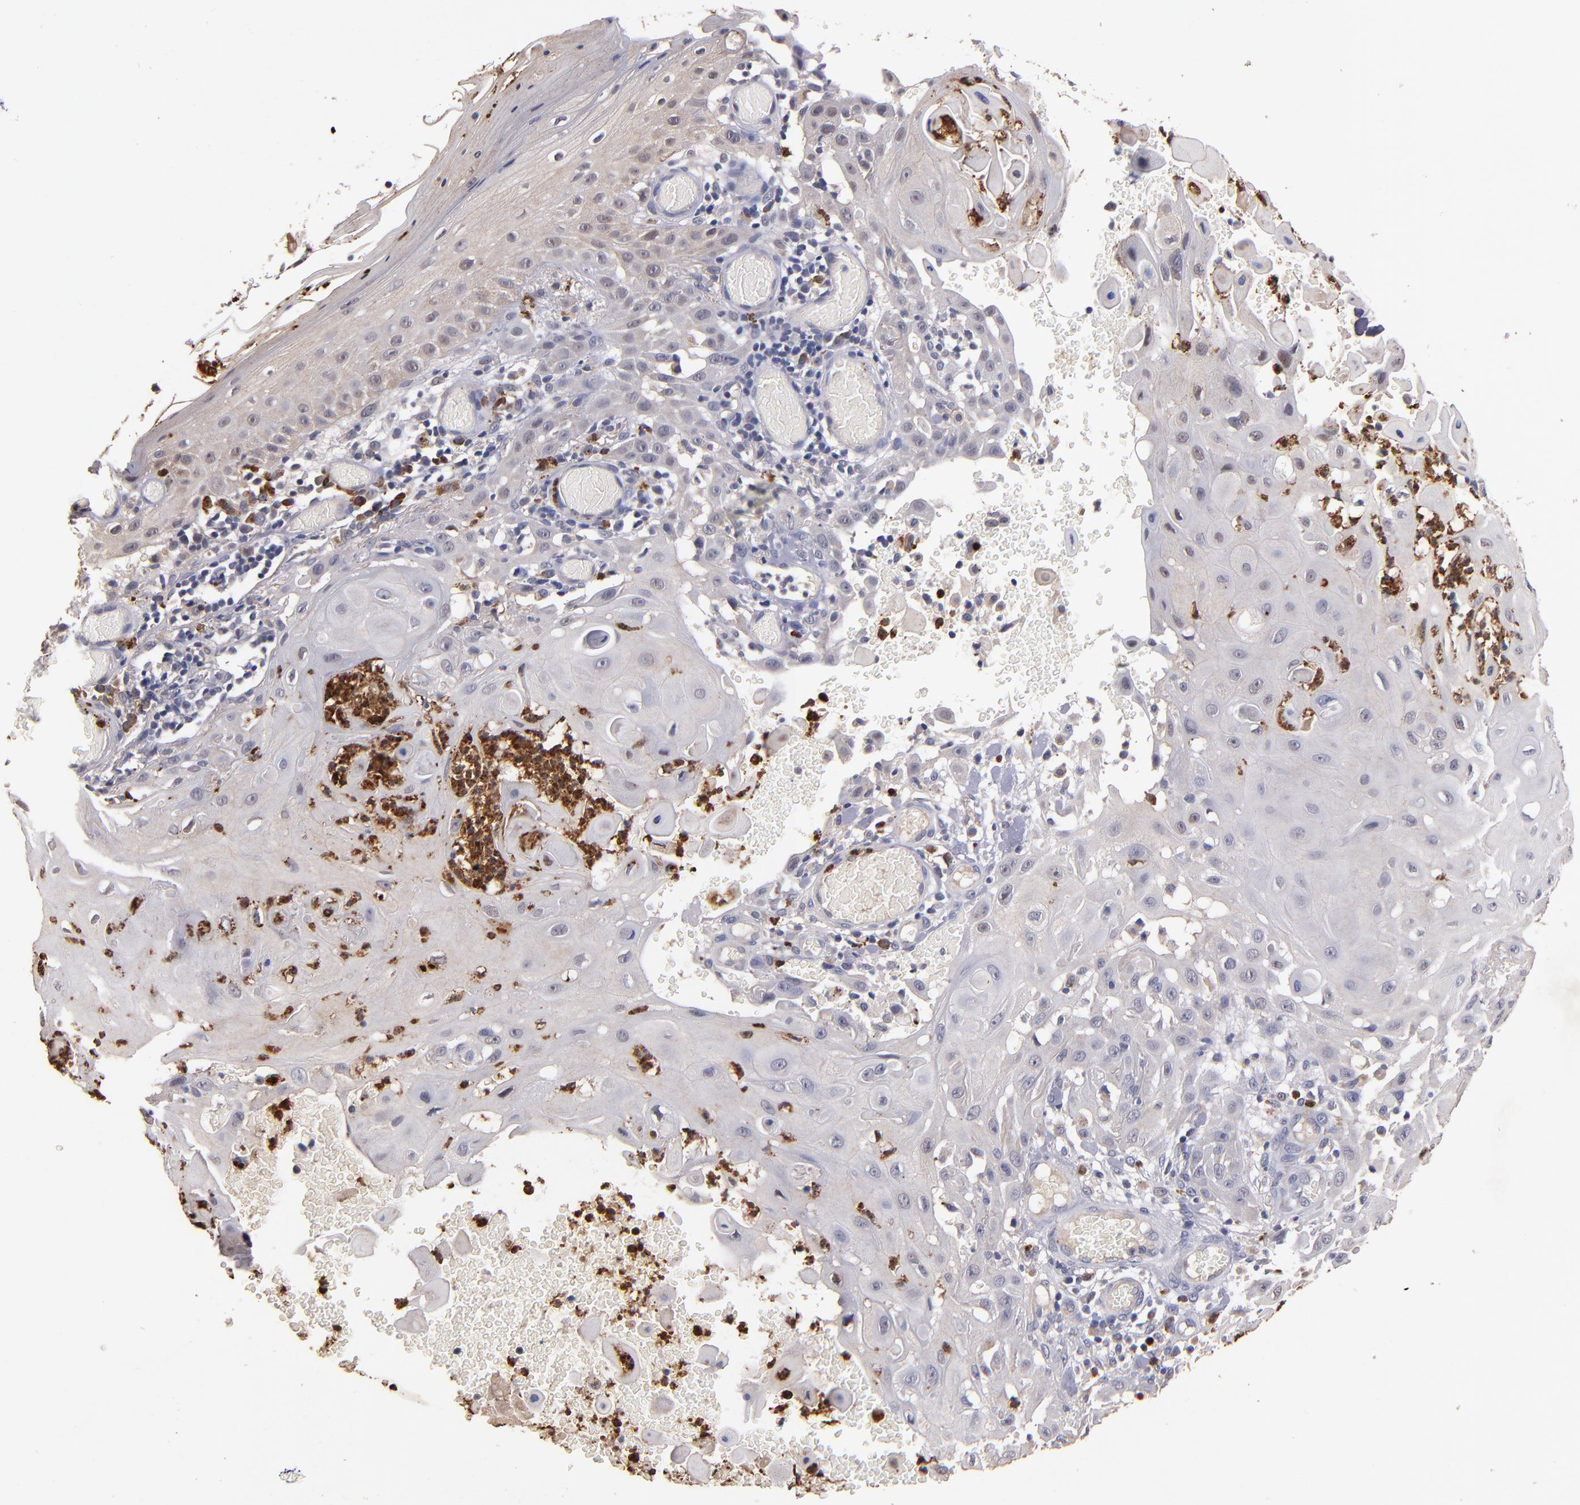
{"staining": {"intensity": "negative", "quantity": "none", "location": "none"}, "tissue": "skin cancer", "cell_type": "Tumor cells", "image_type": "cancer", "snomed": [{"axis": "morphology", "description": "Squamous cell carcinoma, NOS"}, {"axis": "topography", "description": "Skin"}], "caption": "This histopathology image is of skin cancer (squamous cell carcinoma) stained with immunohistochemistry (IHC) to label a protein in brown with the nuclei are counter-stained blue. There is no expression in tumor cells.", "gene": "TTLL12", "patient": {"sex": "male", "age": 24}}